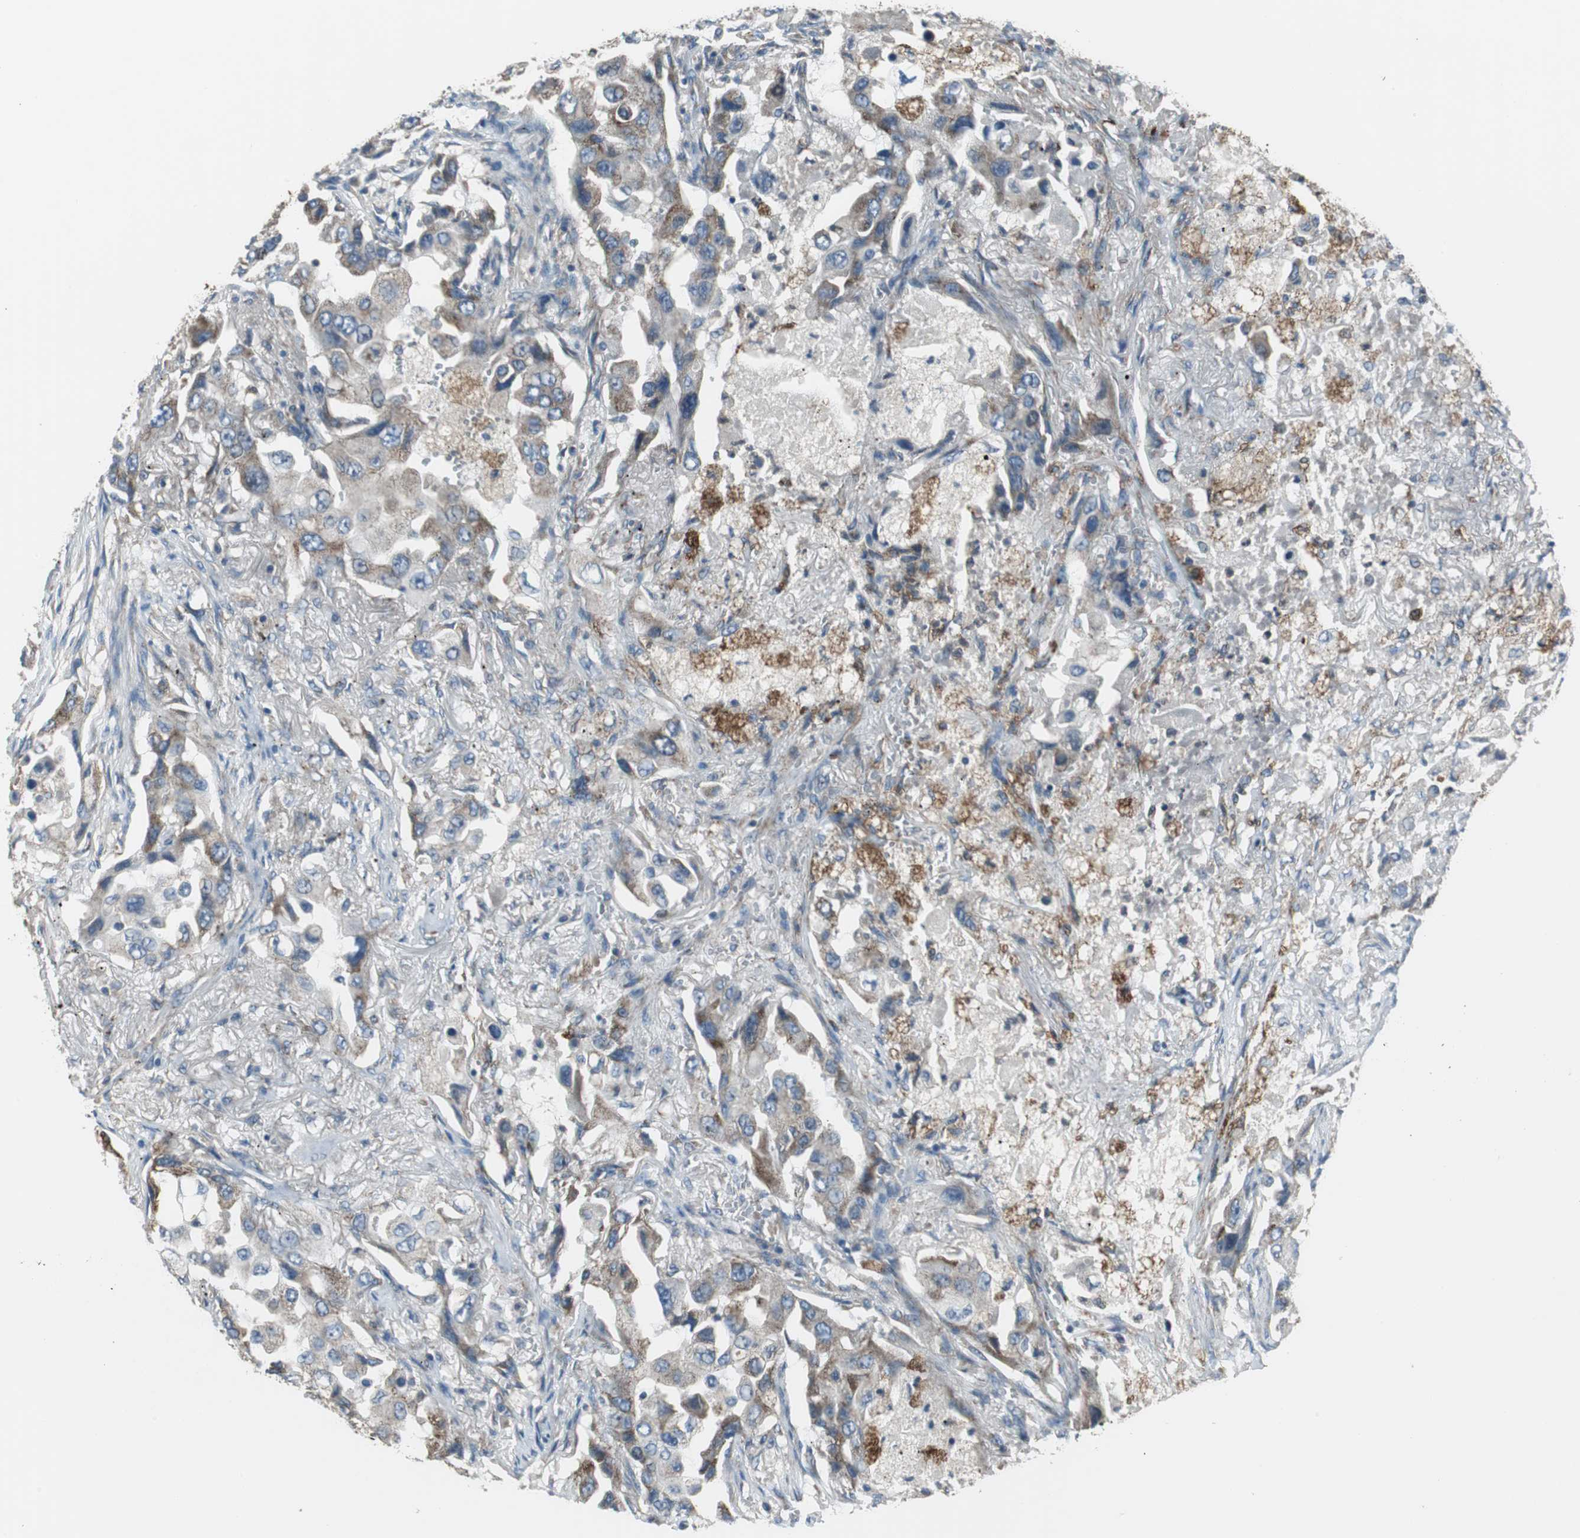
{"staining": {"intensity": "moderate", "quantity": "25%-75%", "location": "cytoplasmic/membranous"}, "tissue": "lung cancer", "cell_type": "Tumor cells", "image_type": "cancer", "snomed": [{"axis": "morphology", "description": "Adenocarcinoma, NOS"}, {"axis": "topography", "description": "Lung"}], "caption": "Adenocarcinoma (lung) tissue shows moderate cytoplasmic/membranous positivity in about 25%-75% of tumor cells, visualized by immunohistochemistry.", "gene": "PI4KB", "patient": {"sex": "female", "age": 65}}